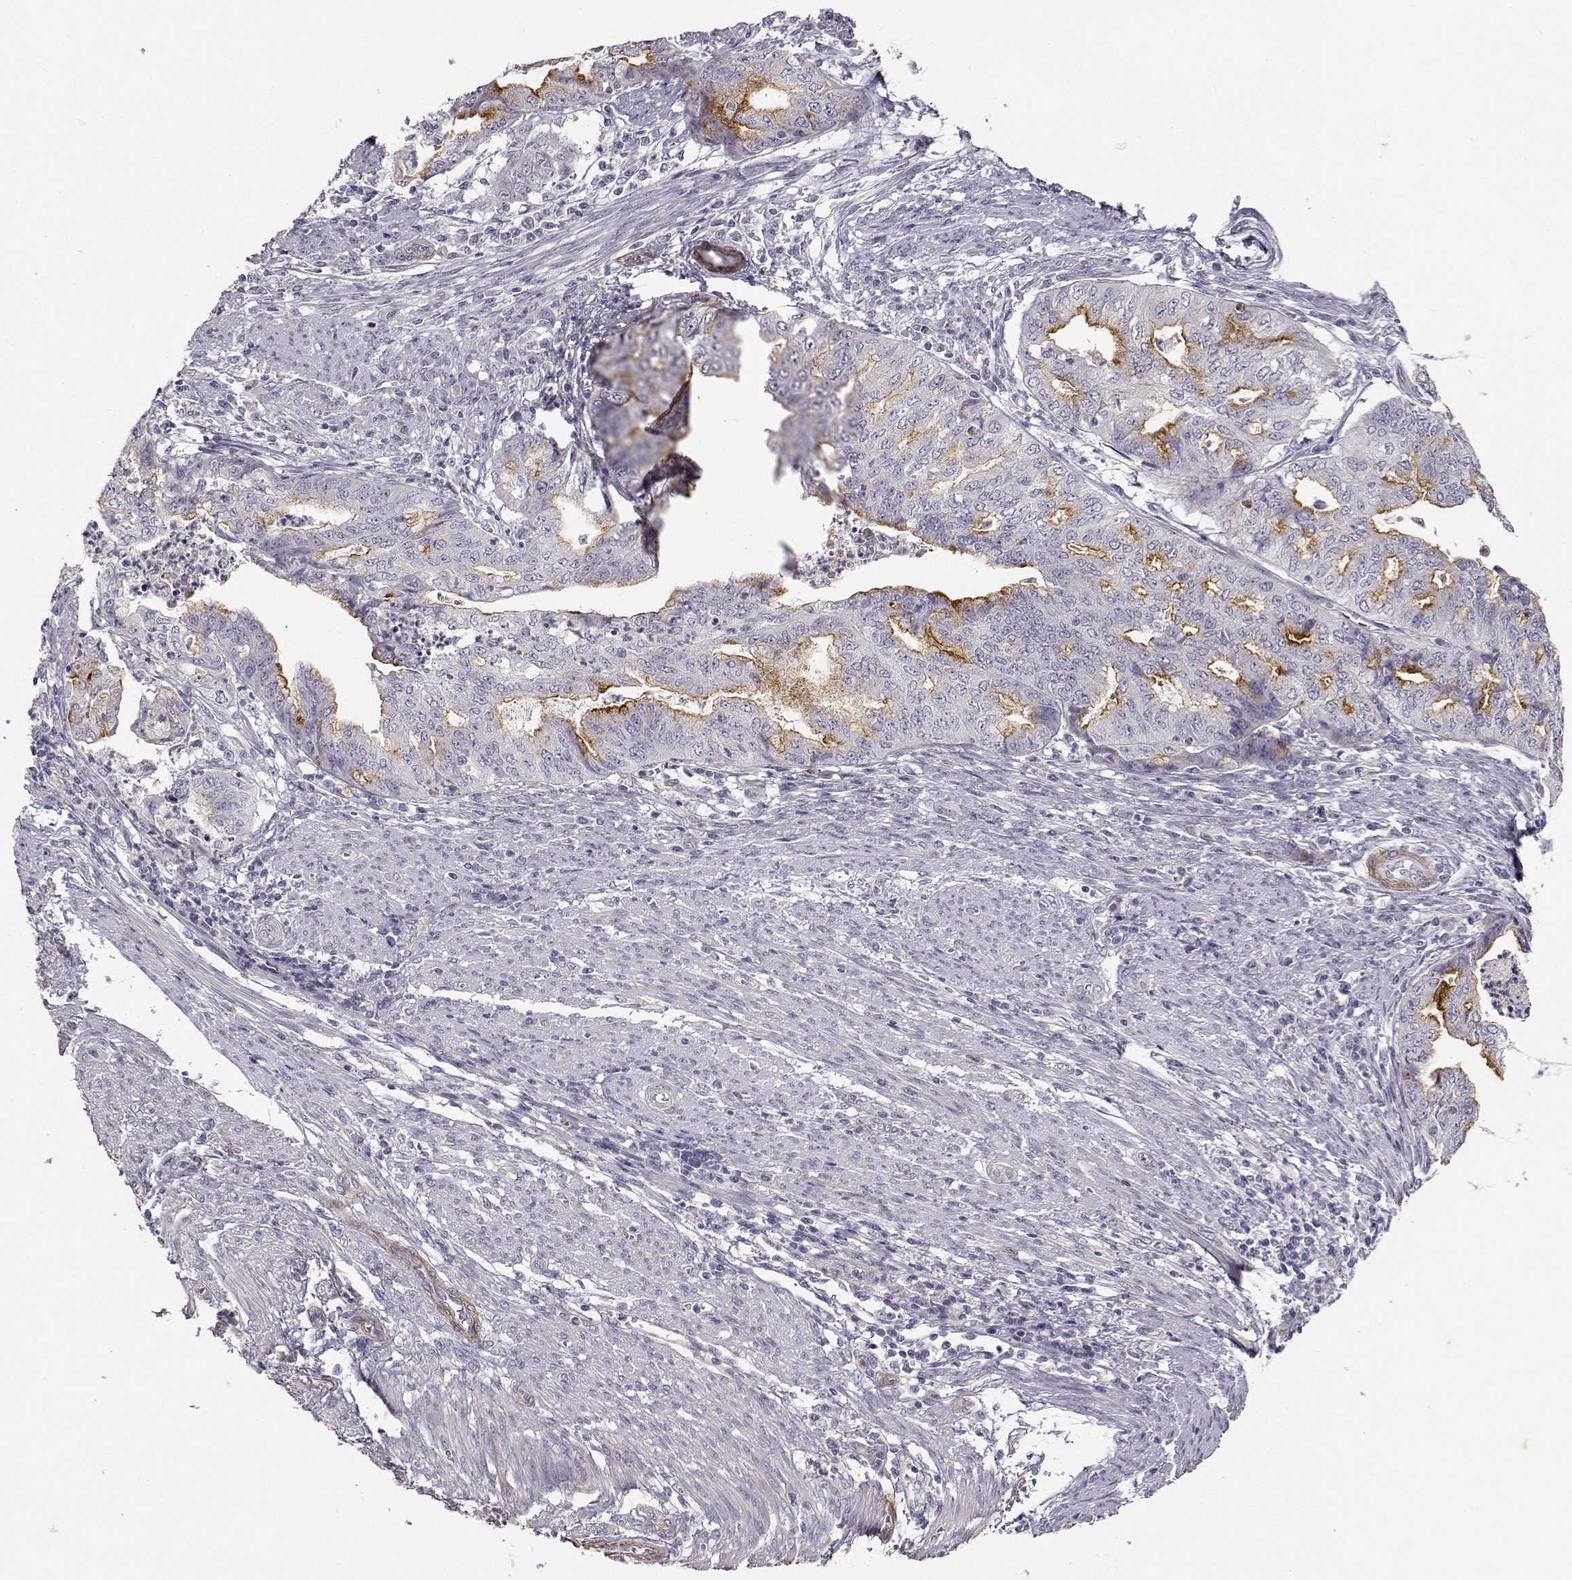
{"staining": {"intensity": "negative", "quantity": "none", "location": "none"}, "tissue": "endometrial cancer", "cell_type": "Tumor cells", "image_type": "cancer", "snomed": [{"axis": "morphology", "description": "Adenocarcinoma, NOS"}, {"axis": "topography", "description": "Endometrium"}], "caption": "The immunohistochemistry (IHC) histopathology image has no significant staining in tumor cells of endometrial cancer tissue. (Immunohistochemistry, brightfield microscopy, high magnification).", "gene": "LAMA5", "patient": {"sex": "female", "age": 79}}